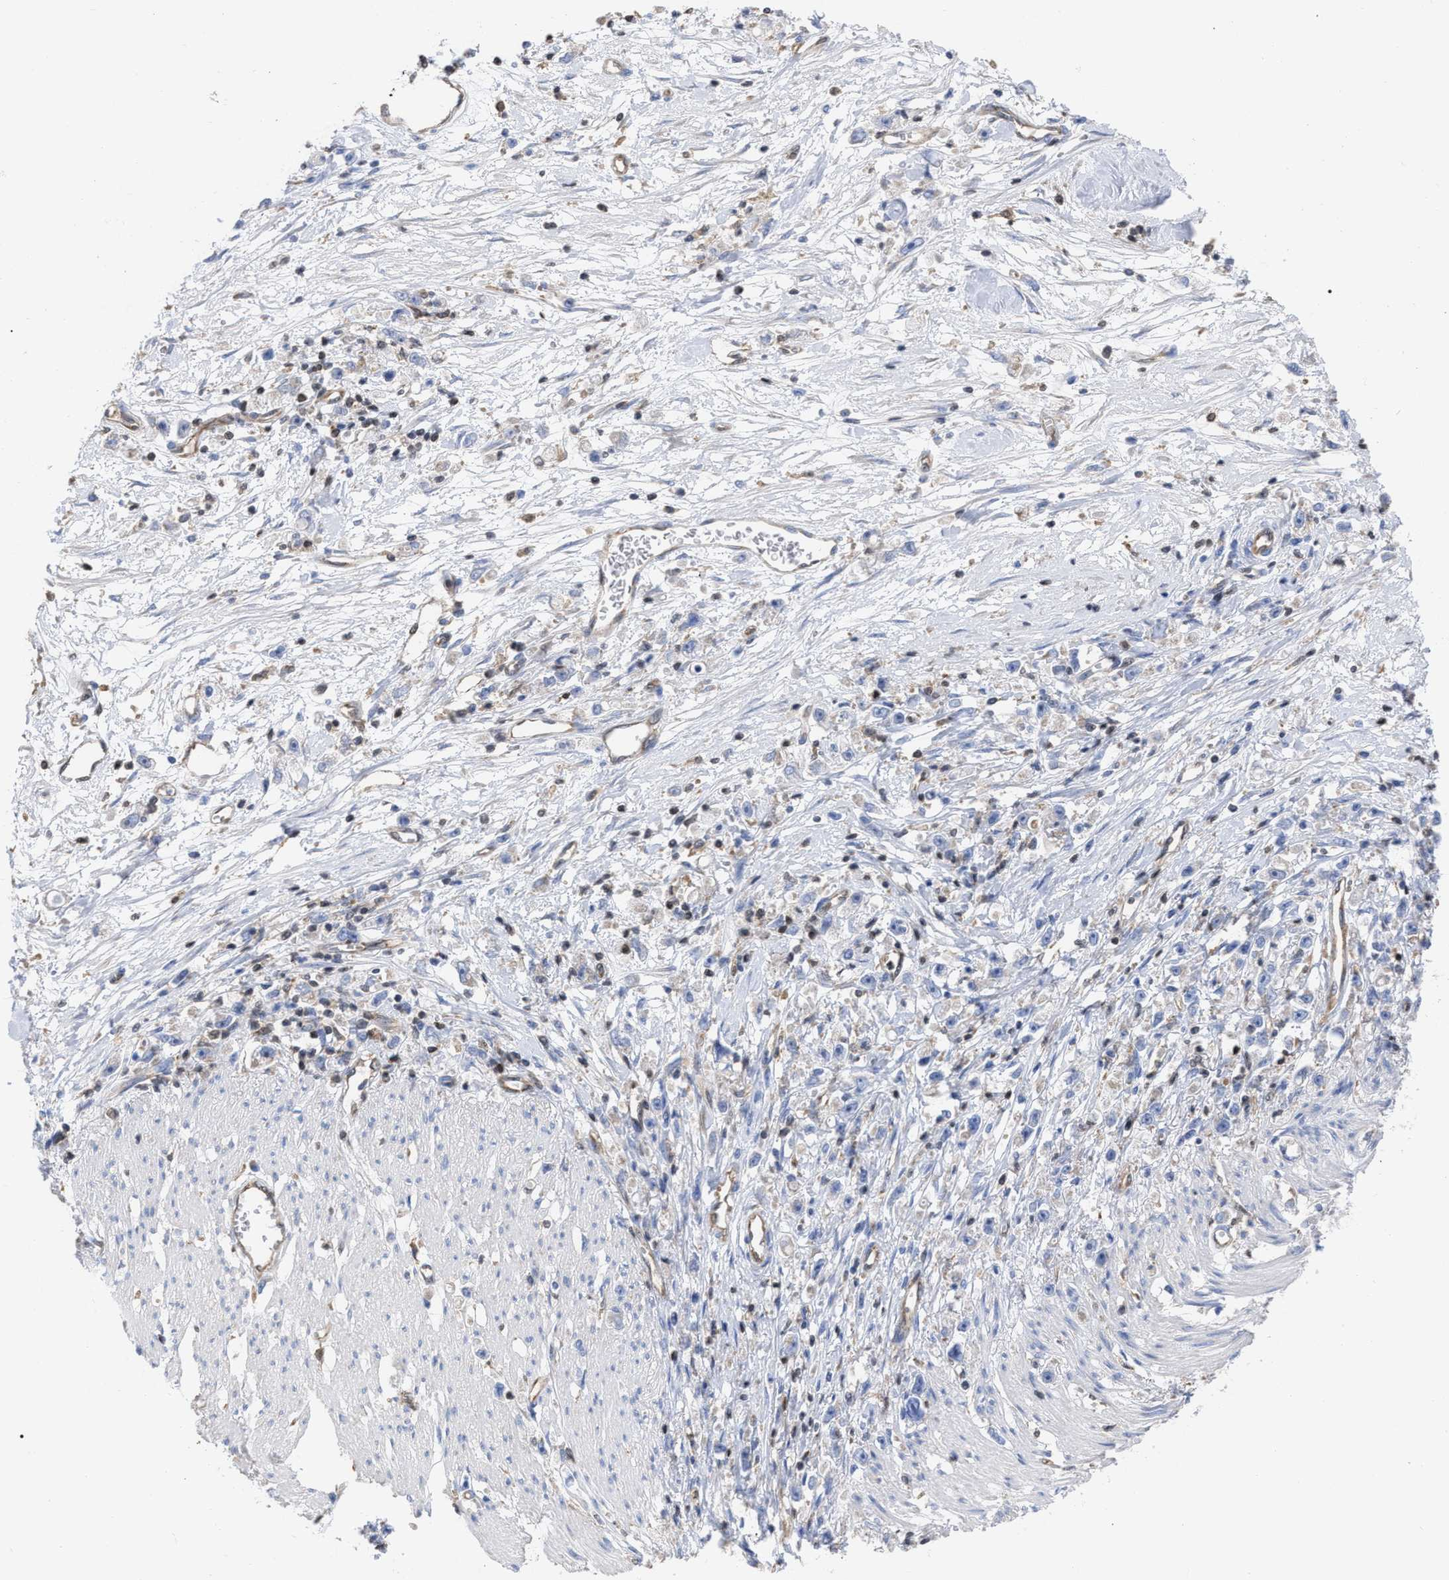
{"staining": {"intensity": "negative", "quantity": "none", "location": "none"}, "tissue": "stomach cancer", "cell_type": "Tumor cells", "image_type": "cancer", "snomed": [{"axis": "morphology", "description": "Adenocarcinoma, NOS"}, {"axis": "topography", "description": "Stomach"}], "caption": "A high-resolution image shows immunohistochemistry staining of adenocarcinoma (stomach), which reveals no significant staining in tumor cells.", "gene": "GIMAP4", "patient": {"sex": "female", "age": 59}}